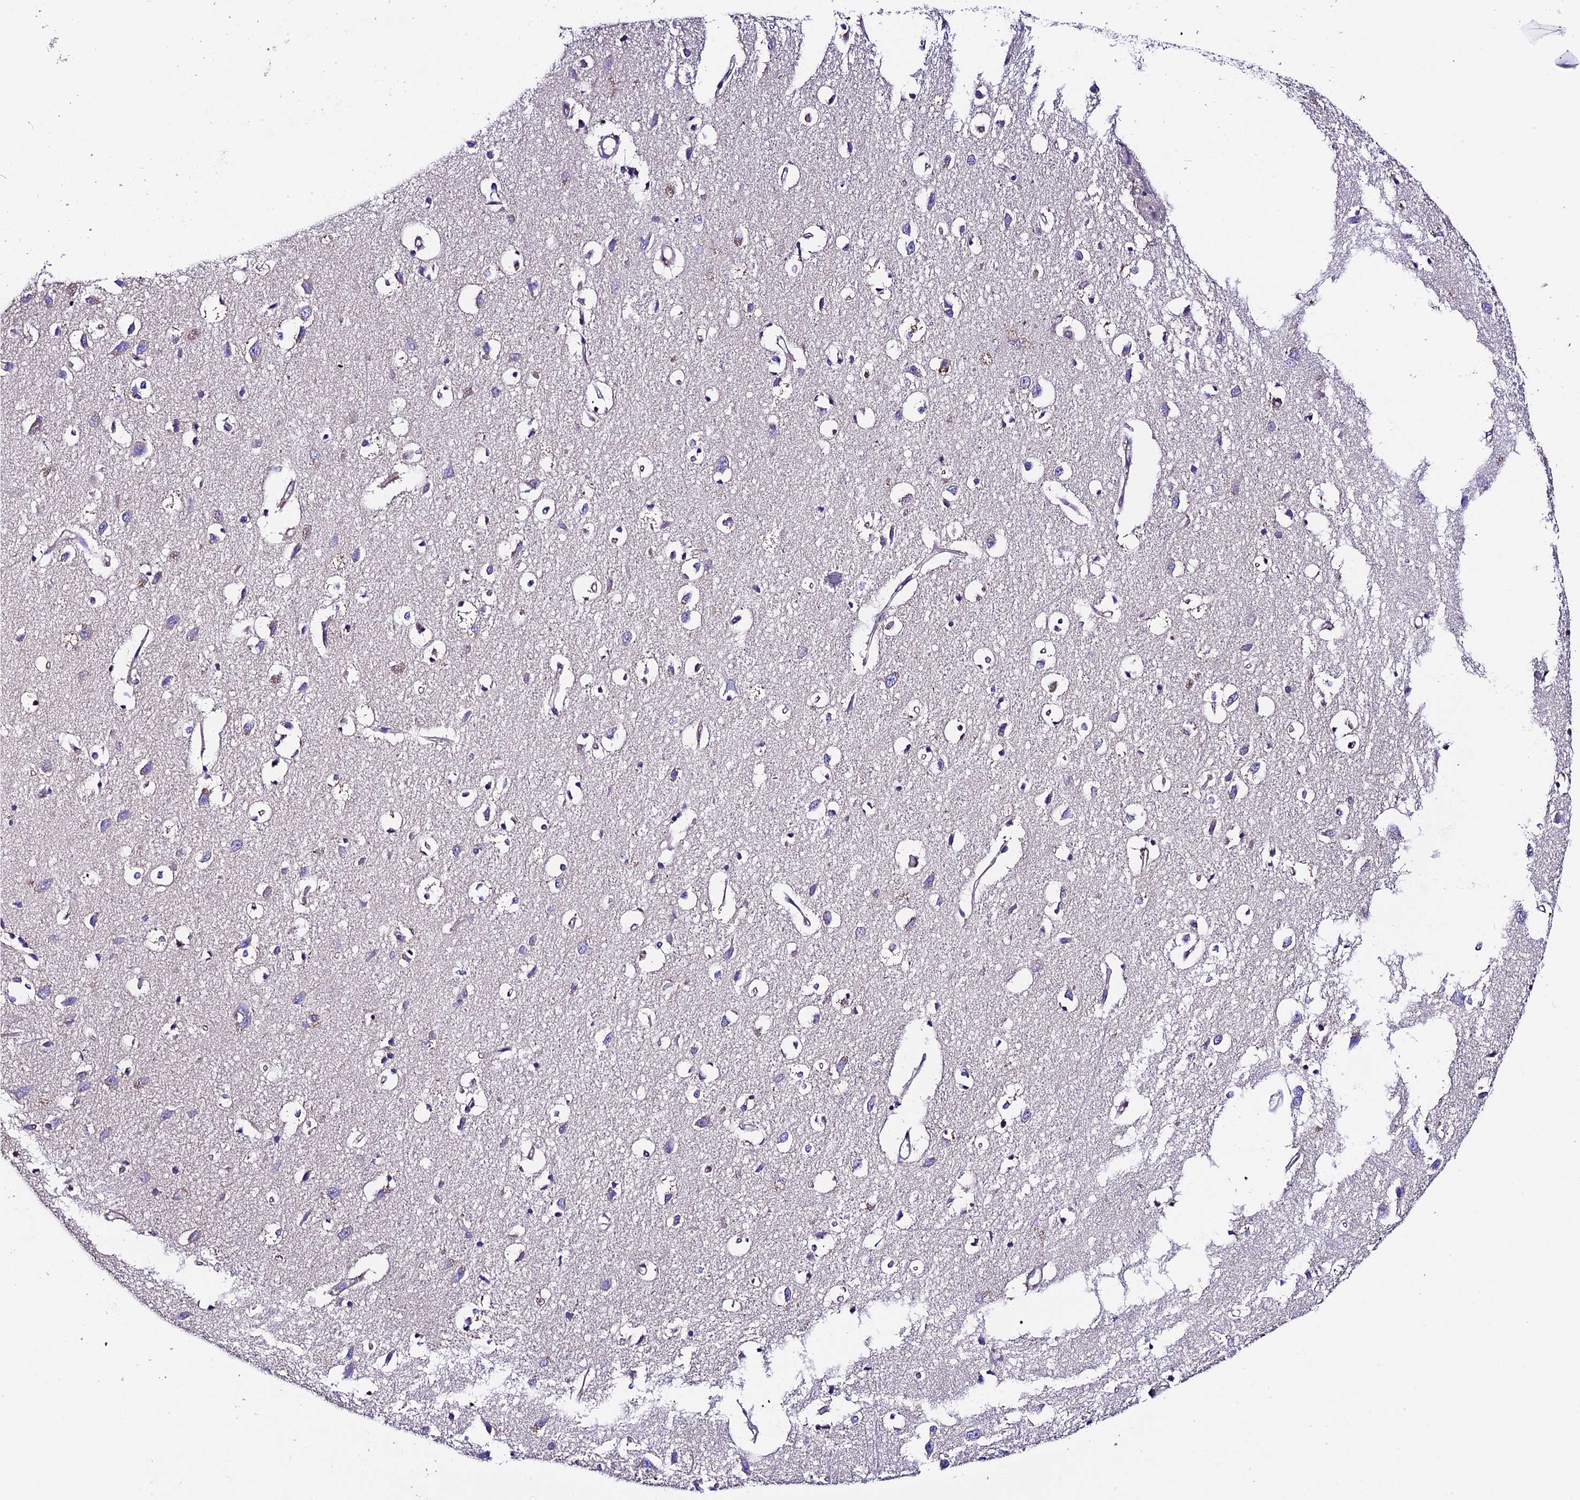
{"staining": {"intensity": "negative", "quantity": "none", "location": "none"}, "tissue": "cerebral cortex", "cell_type": "Endothelial cells", "image_type": "normal", "snomed": [{"axis": "morphology", "description": "Normal tissue, NOS"}, {"axis": "topography", "description": "Cerebral cortex"}], "caption": "Immunohistochemistry (IHC) of normal human cerebral cortex exhibits no staining in endothelial cells.", "gene": "COMTD1", "patient": {"sex": "female", "age": 64}}